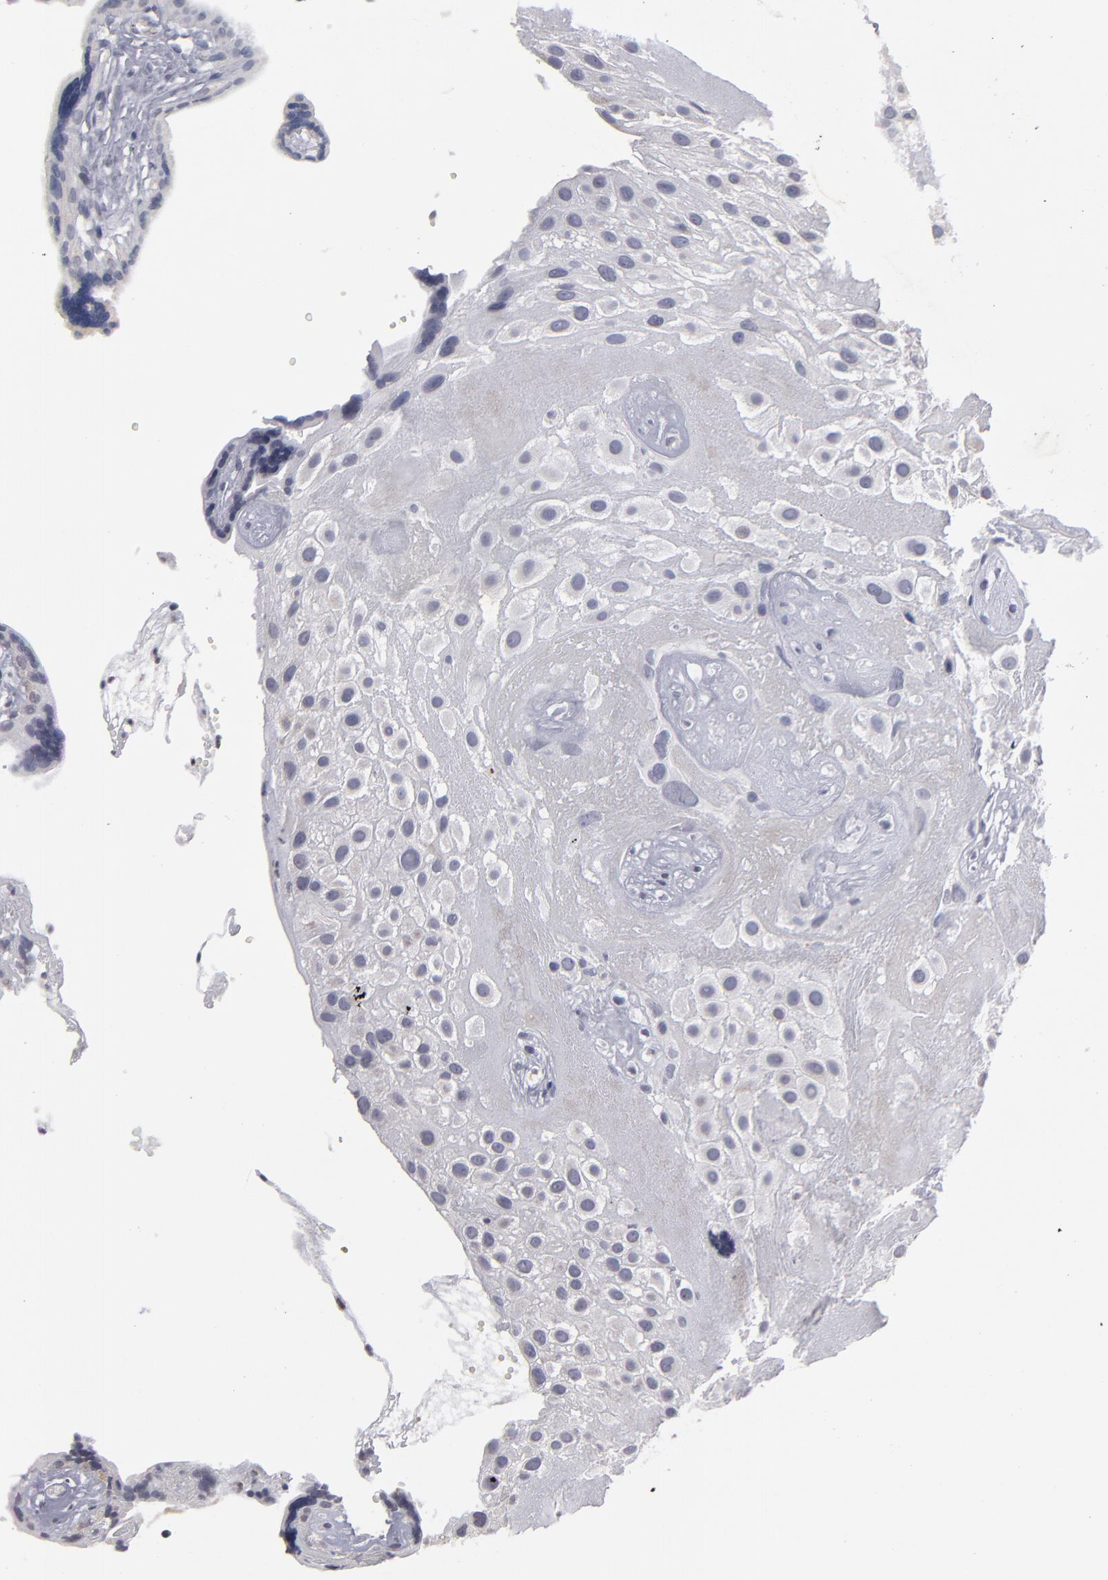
{"staining": {"intensity": "negative", "quantity": "none", "location": "none"}, "tissue": "placenta", "cell_type": "Decidual cells", "image_type": "normal", "snomed": [{"axis": "morphology", "description": "Normal tissue, NOS"}, {"axis": "topography", "description": "Placenta"}], "caption": "Image shows no protein positivity in decidual cells of normal placenta.", "gene": "ODF2", "patient": {"sex": "female", "age": 32}}